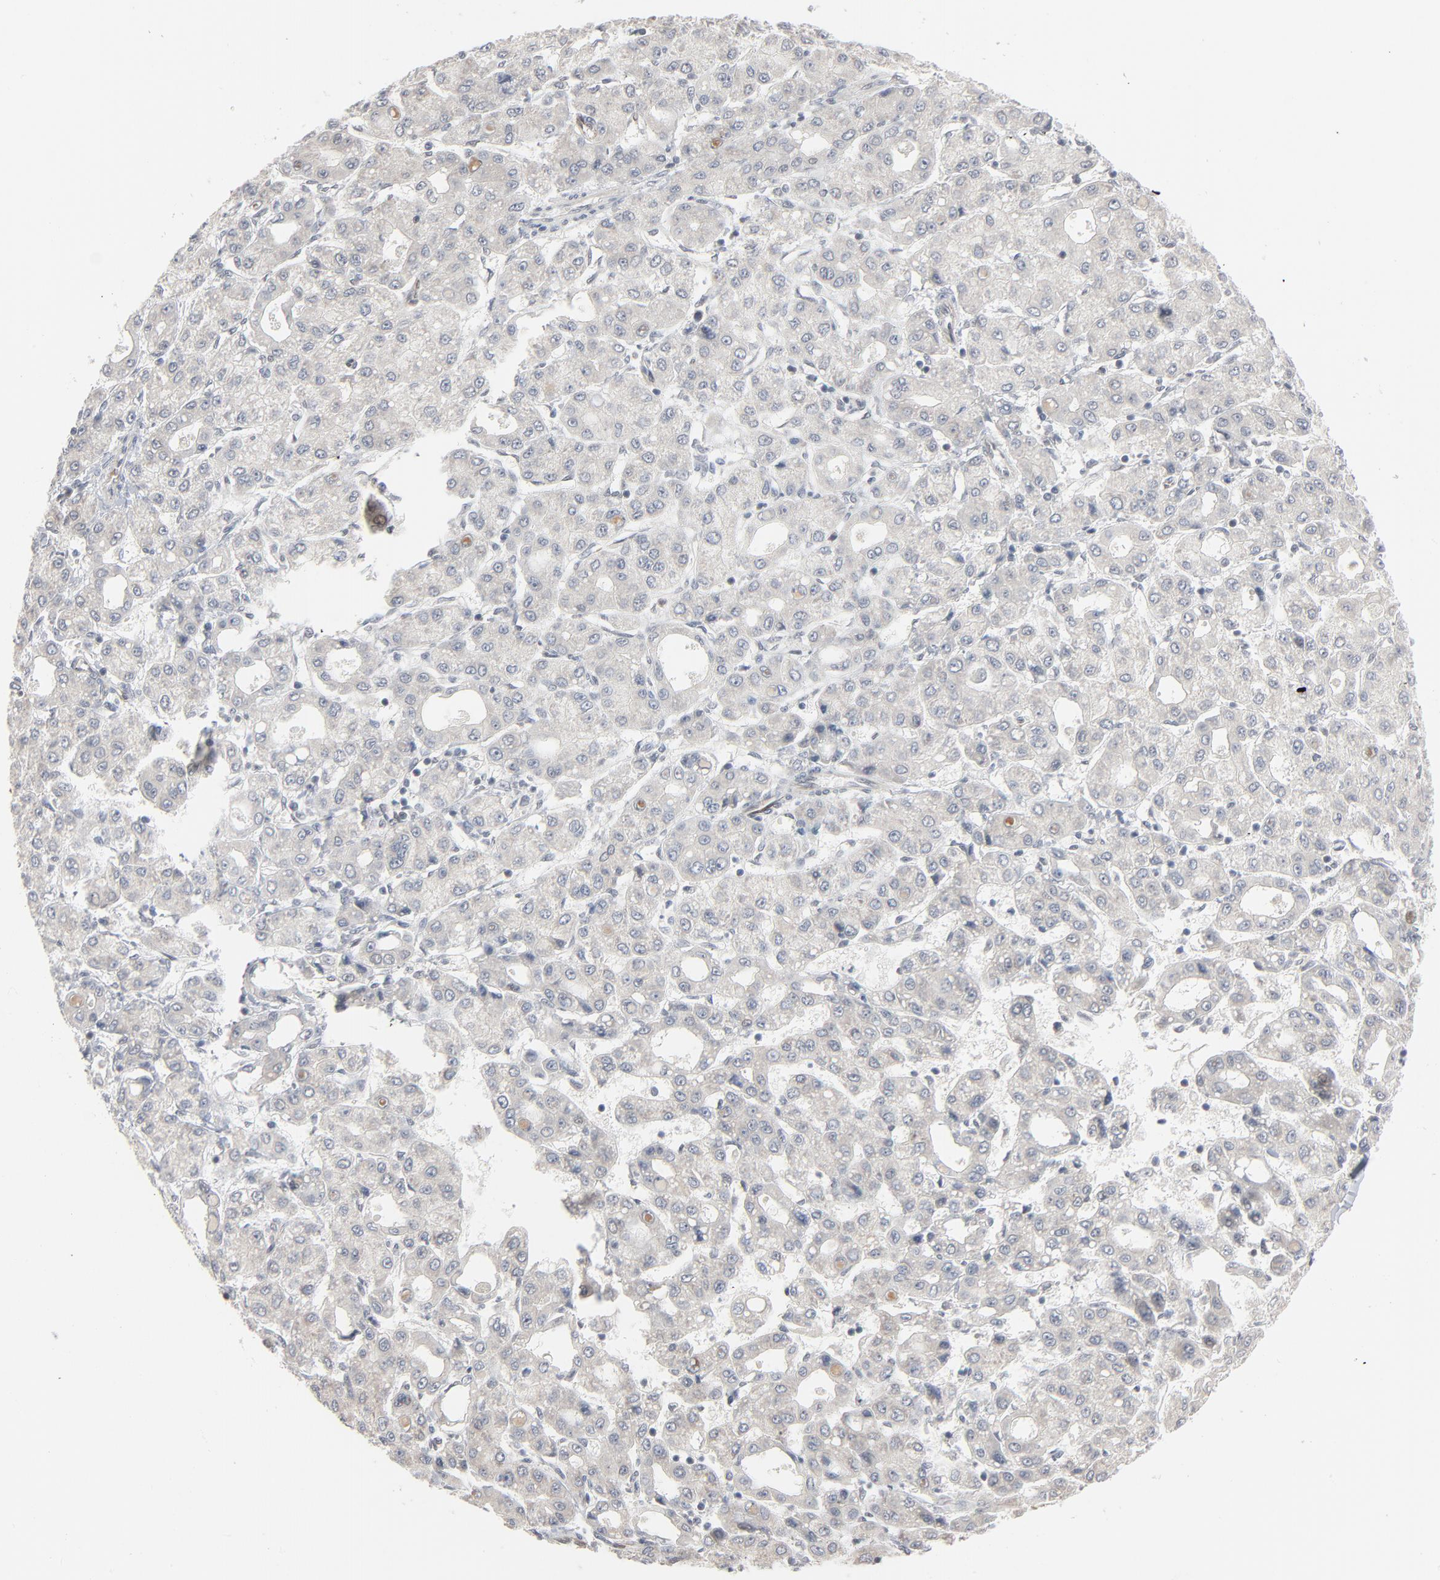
{"staining": {"intensity": "negative", "quantity": "none", "location": "none"}, "tissue": "liver cancer", "cell_type": "Tumor cells", "image_type": "cancer", "snomed": [{"axis": "morphology", "description": "Carcinoma, Hepatocellular, NOS"}, {"axis": "topography", "description": "Liver"}], "caption": "Immunohistochemical staining of liver cancer displays no significant expression in tumor cells.", "gene": "ITPR3", "patient": {"sex": "male", "age": 69}}